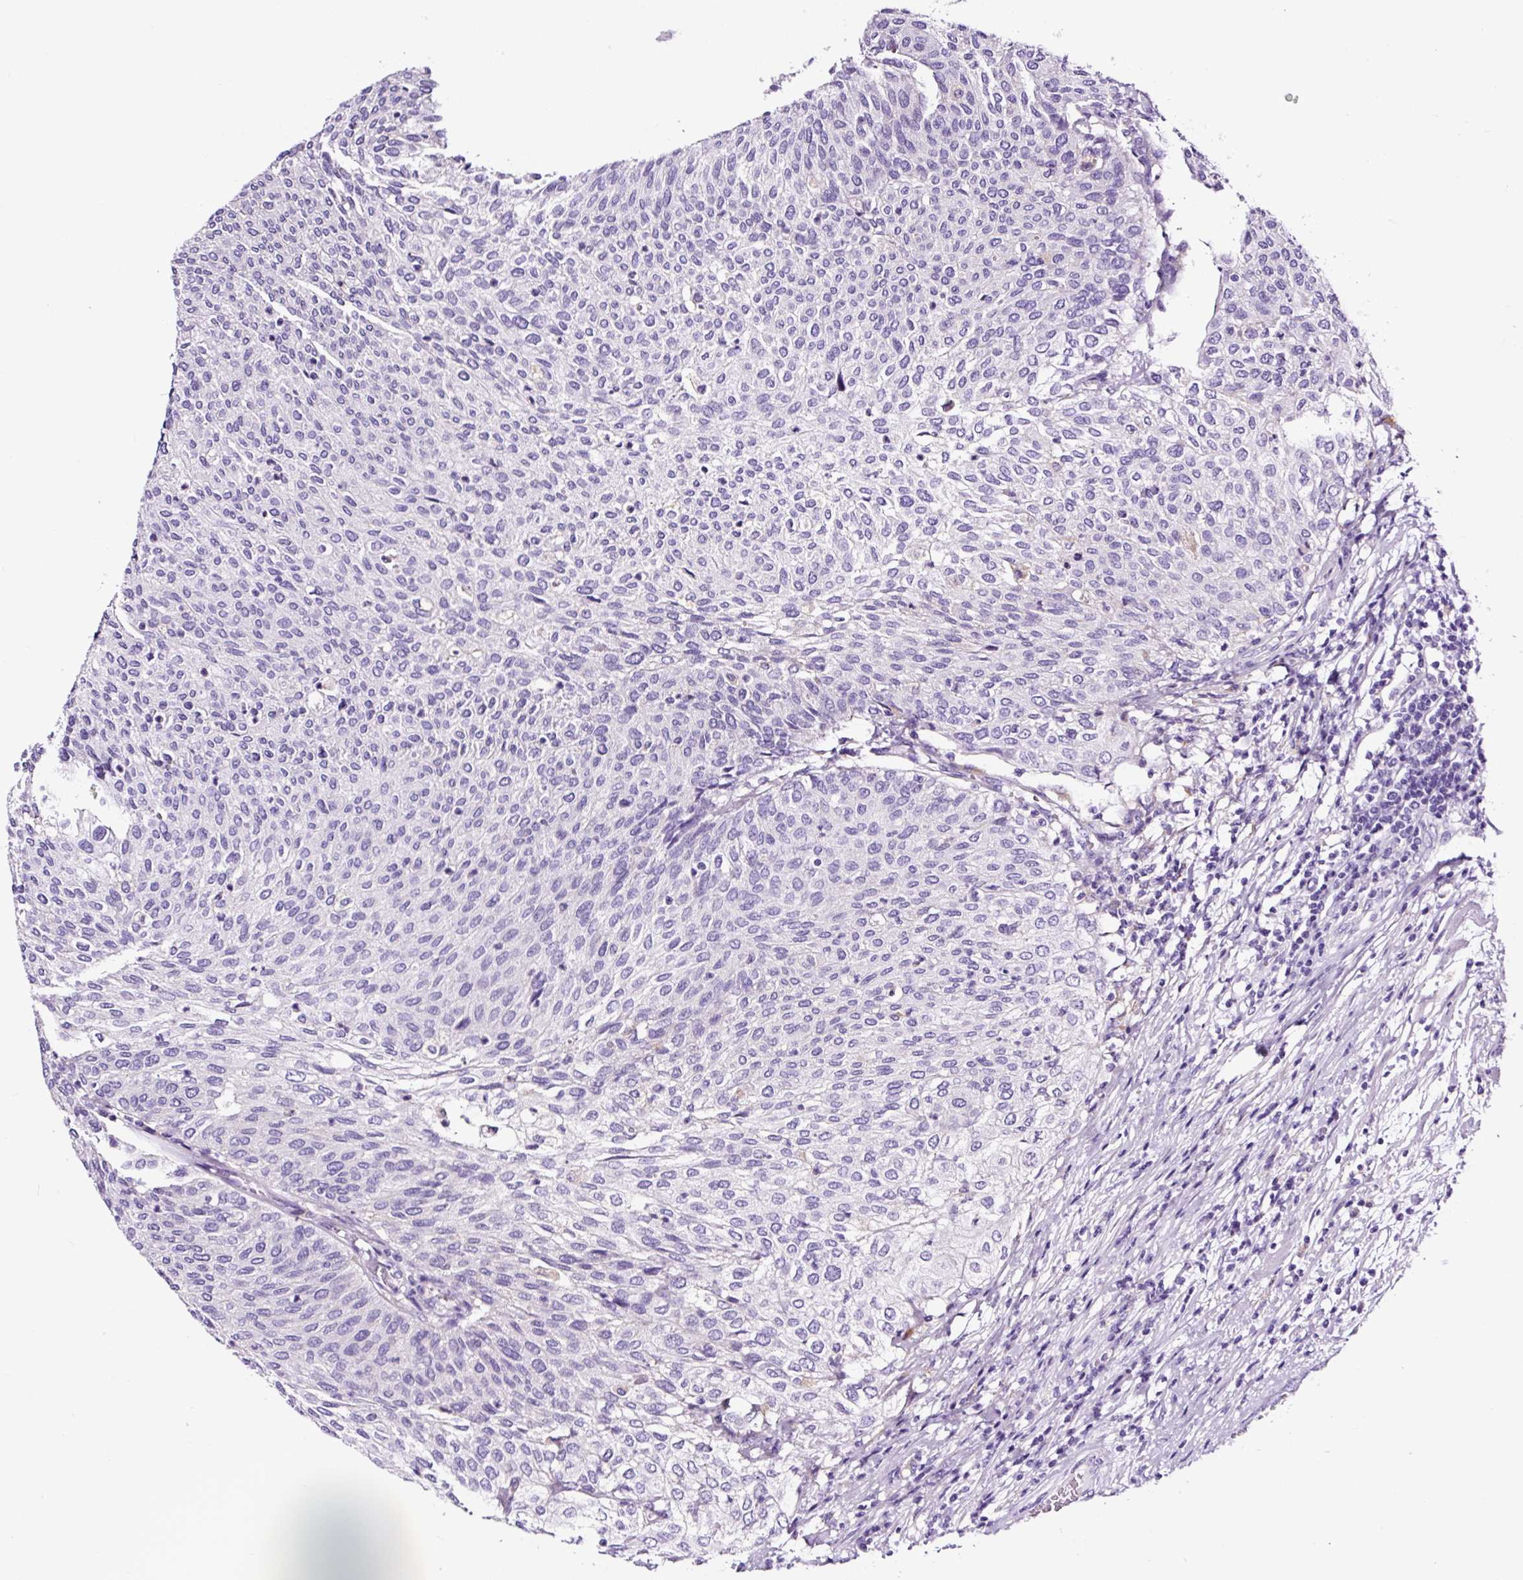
{"staining": {"intensity": "negative", "quantity": "none", "location": "none"}, "tissue": "urothelial cancer", "cell_type": "Tumor cells", "image_type": "cancer", "snomed": [{"axis": "morphology", "description": "Urothelial carcinoma, Low grade"}, {"axis": "topography", "description": "Urinary bladder"}], "caption": "Urothelial cancer was stained to show a protein in brown. There is no significant expression in tumor cells.", "gene": "FBXL7", "patient": {"sex": "female", "age": 79}}